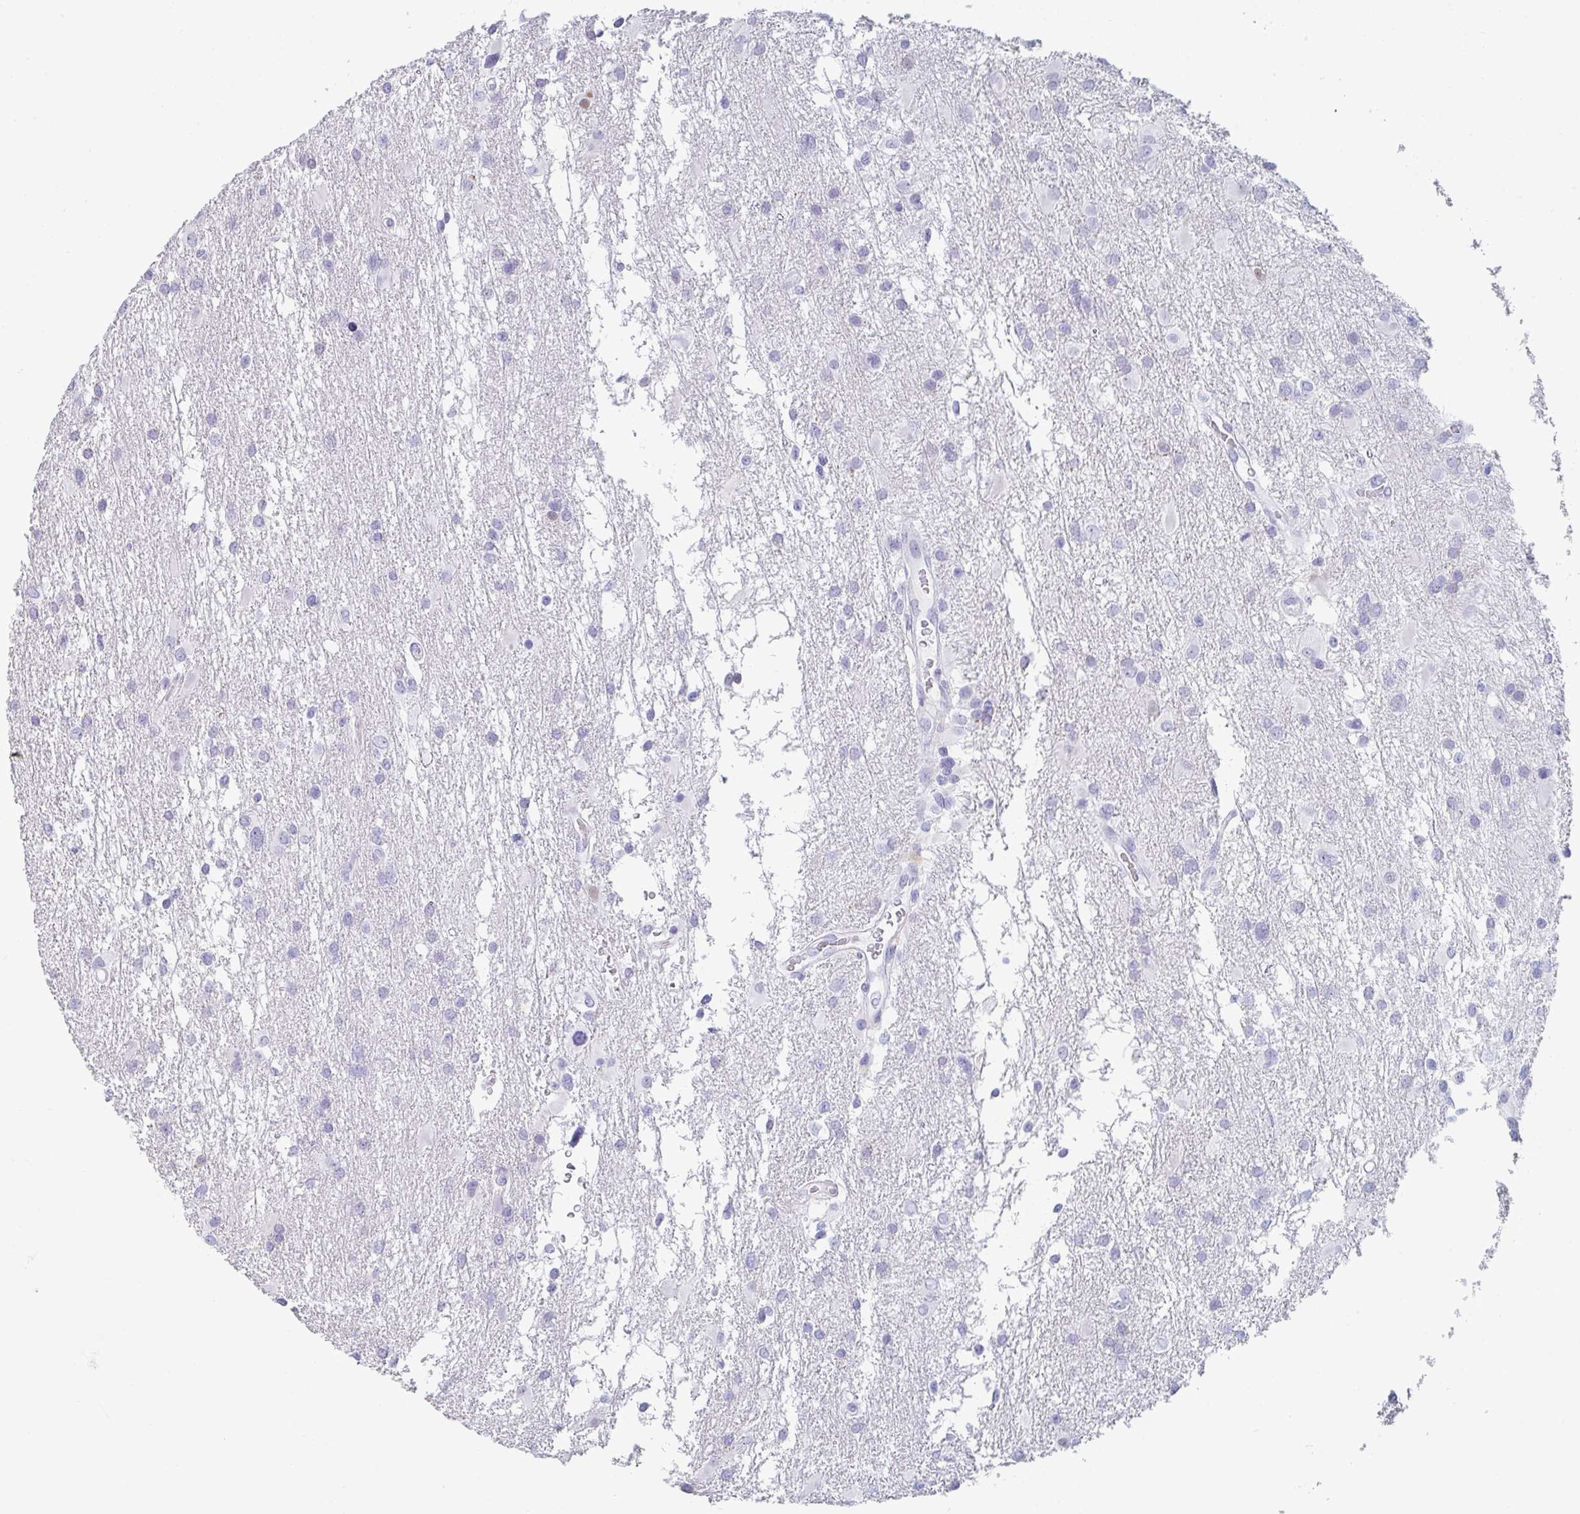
{"staining": {"intensity": "negative", "quantity": "none", "location": "none"}, "tissue": "glioma", "cell_type": "Tumor cells", "image_type": "cancer", "snomed": [{"axis": "morphology", "description": "Glioma, malignant, High grade"}, {"axis": "topography", "description": "Brain"}], "caption": "Immunohistochemical staining of human glioma displays no significant expression in tumor cells.", "gene": "RUBCN", "patient": {"sex": "male", "age": 53}}